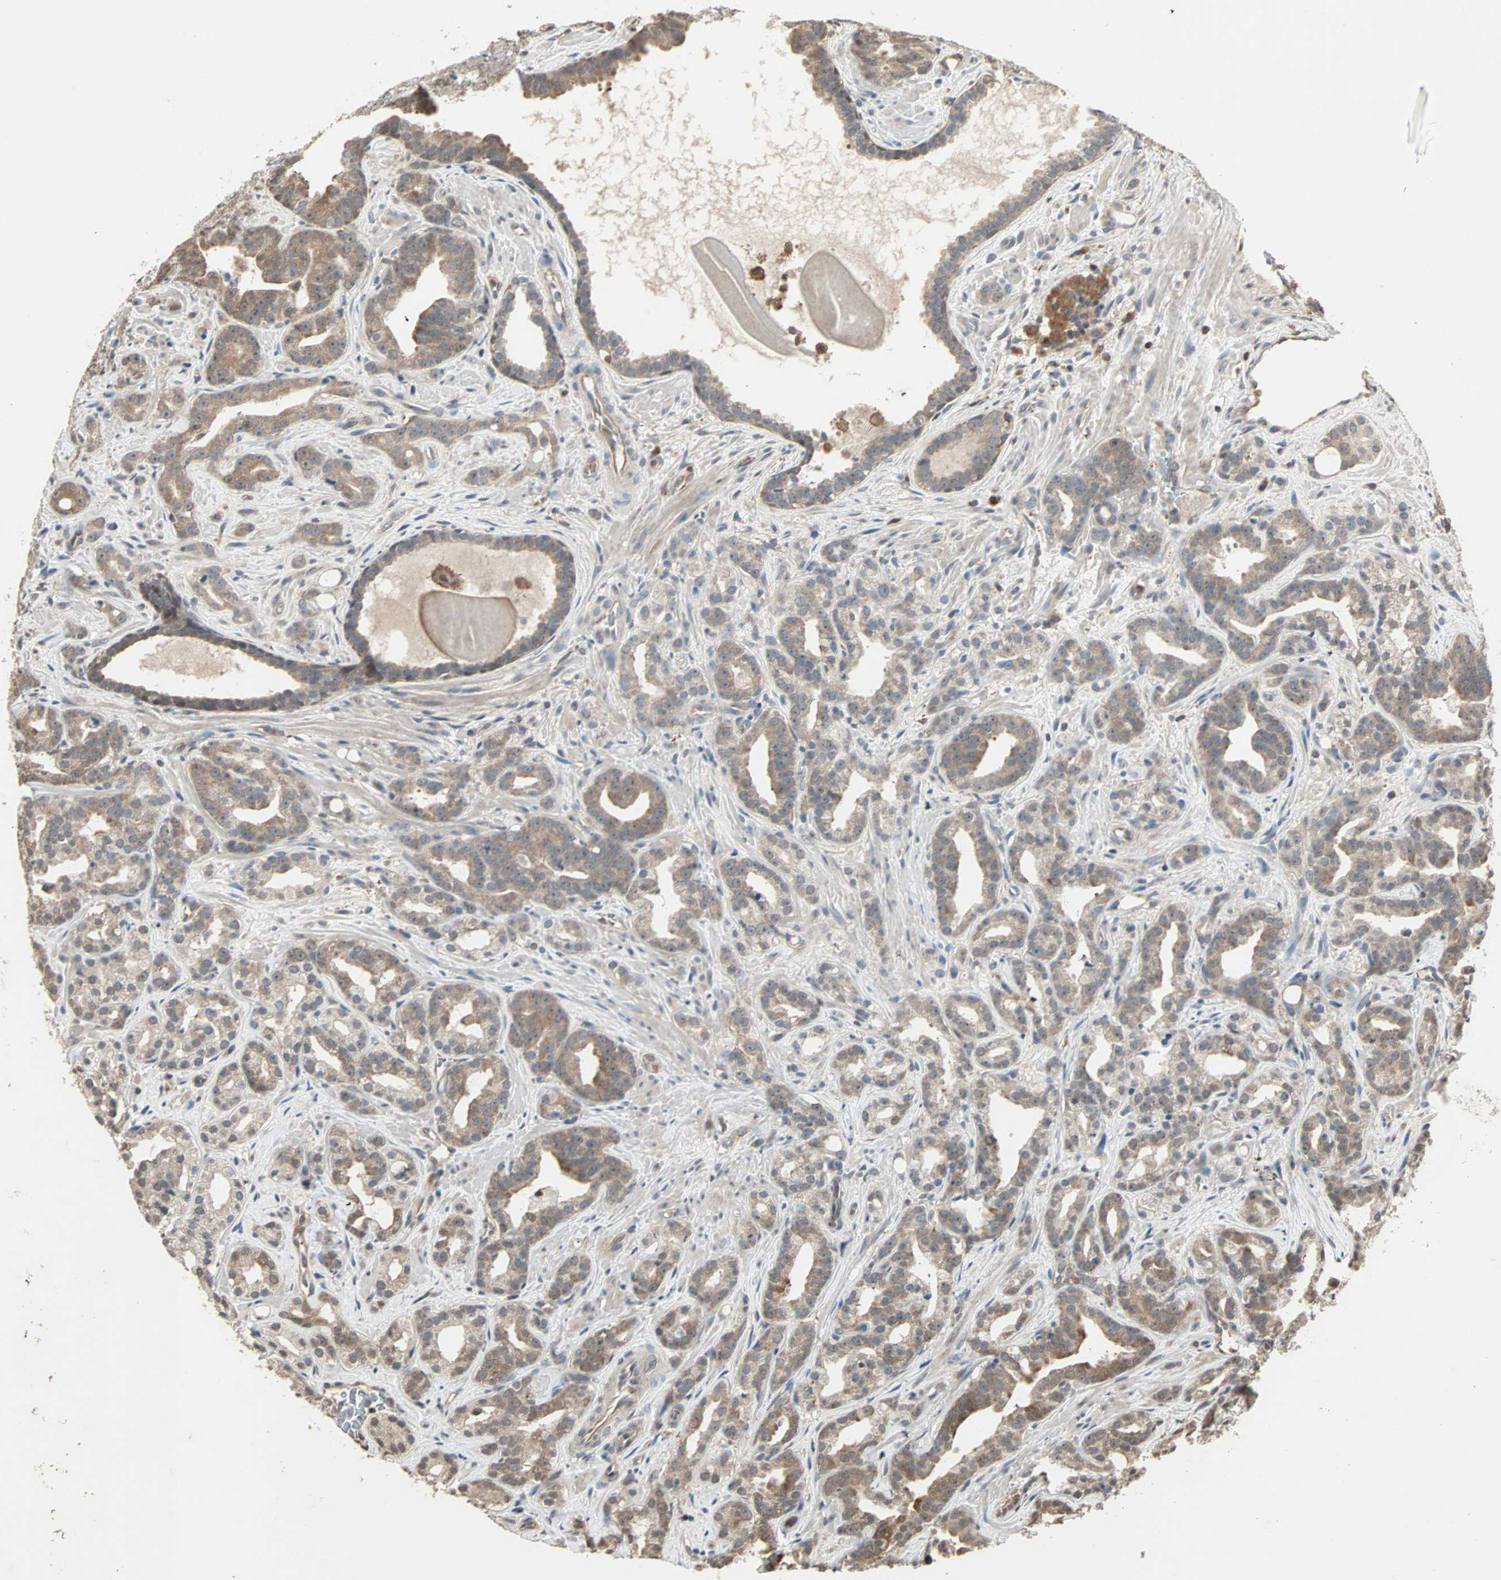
{"staining": {"intensity": "moderate", "quantity": ">75%", "location": "cytoplasmic/membranous"}, "tissue": "prostate cancer", "cell_type": "Tumor cells", "image_type": "cancer", "snomed": [{"axis": "morphology", "description": "Adenocarcinoma, Low grade"}, {"axis": "topography", "description": "Prostate"}], "caption": "Immunohistochemistry of prostate cancer demonstrates medium levels of moderate cytoplasmic/membranous staining in about >75% of tumor cells.", "gene": "DRG2", "patient": {"sex": "male", "age": 63}}